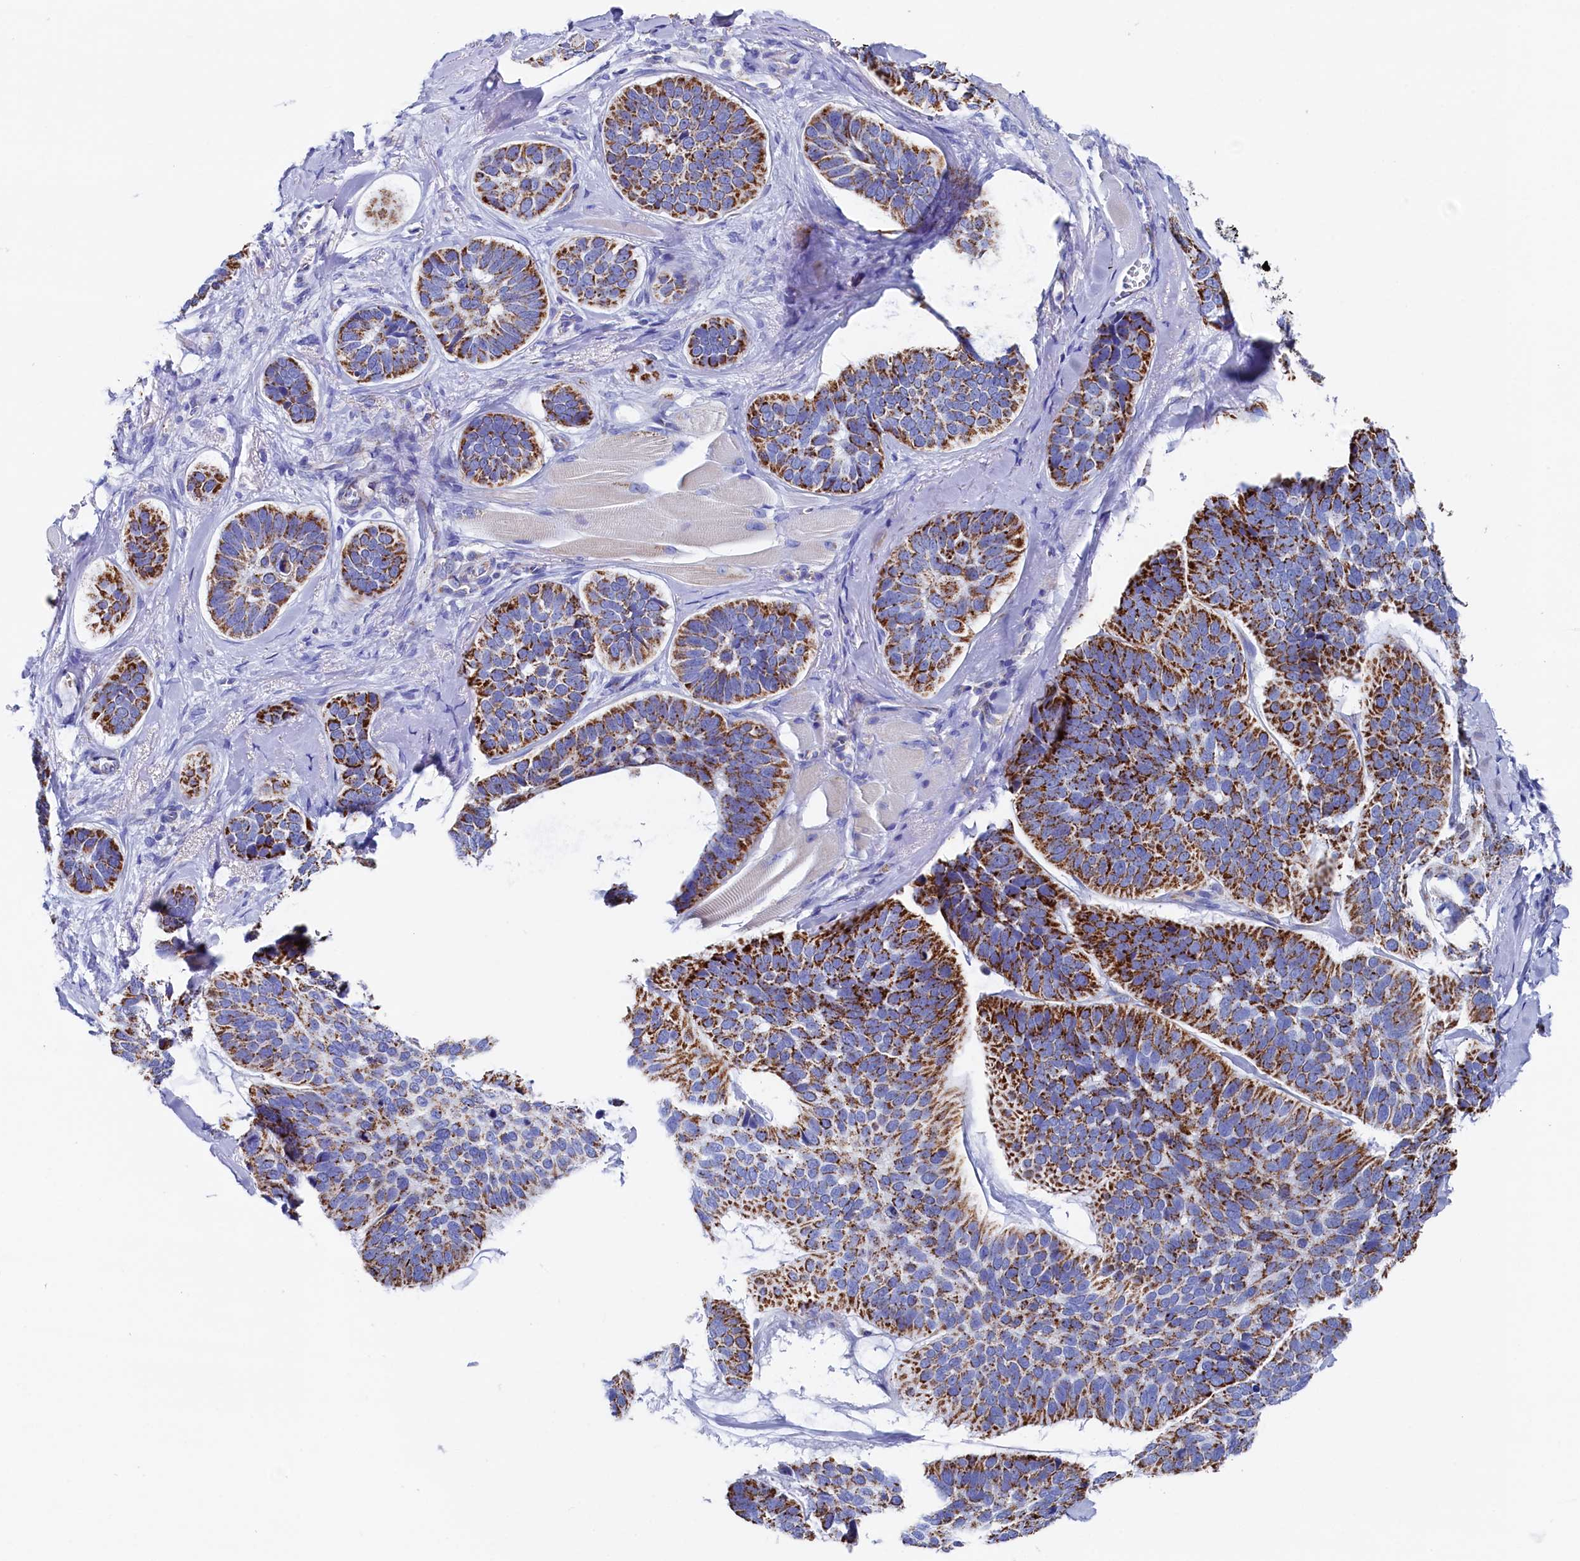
{"staining": {"intensity": "strong", "quantity": "25%-75%", "location": "cytoplasmic/membranous"}, "tissue": "skin cancer", "cell_type": "Tumor cells", "image_type": "cancer", "snomed": [{"axis": "morphology", "description": "Basal cell carcinoma"}, {"axis": "topography", "description": "Skin"}], "caption": "A photomicrograph of human skin cancer stained for a protein displays strong cytoplasmic/membranous brown staining in tumor cells.", "gene": "MMAB", "patient": {"sex": "male", "age": 62}}